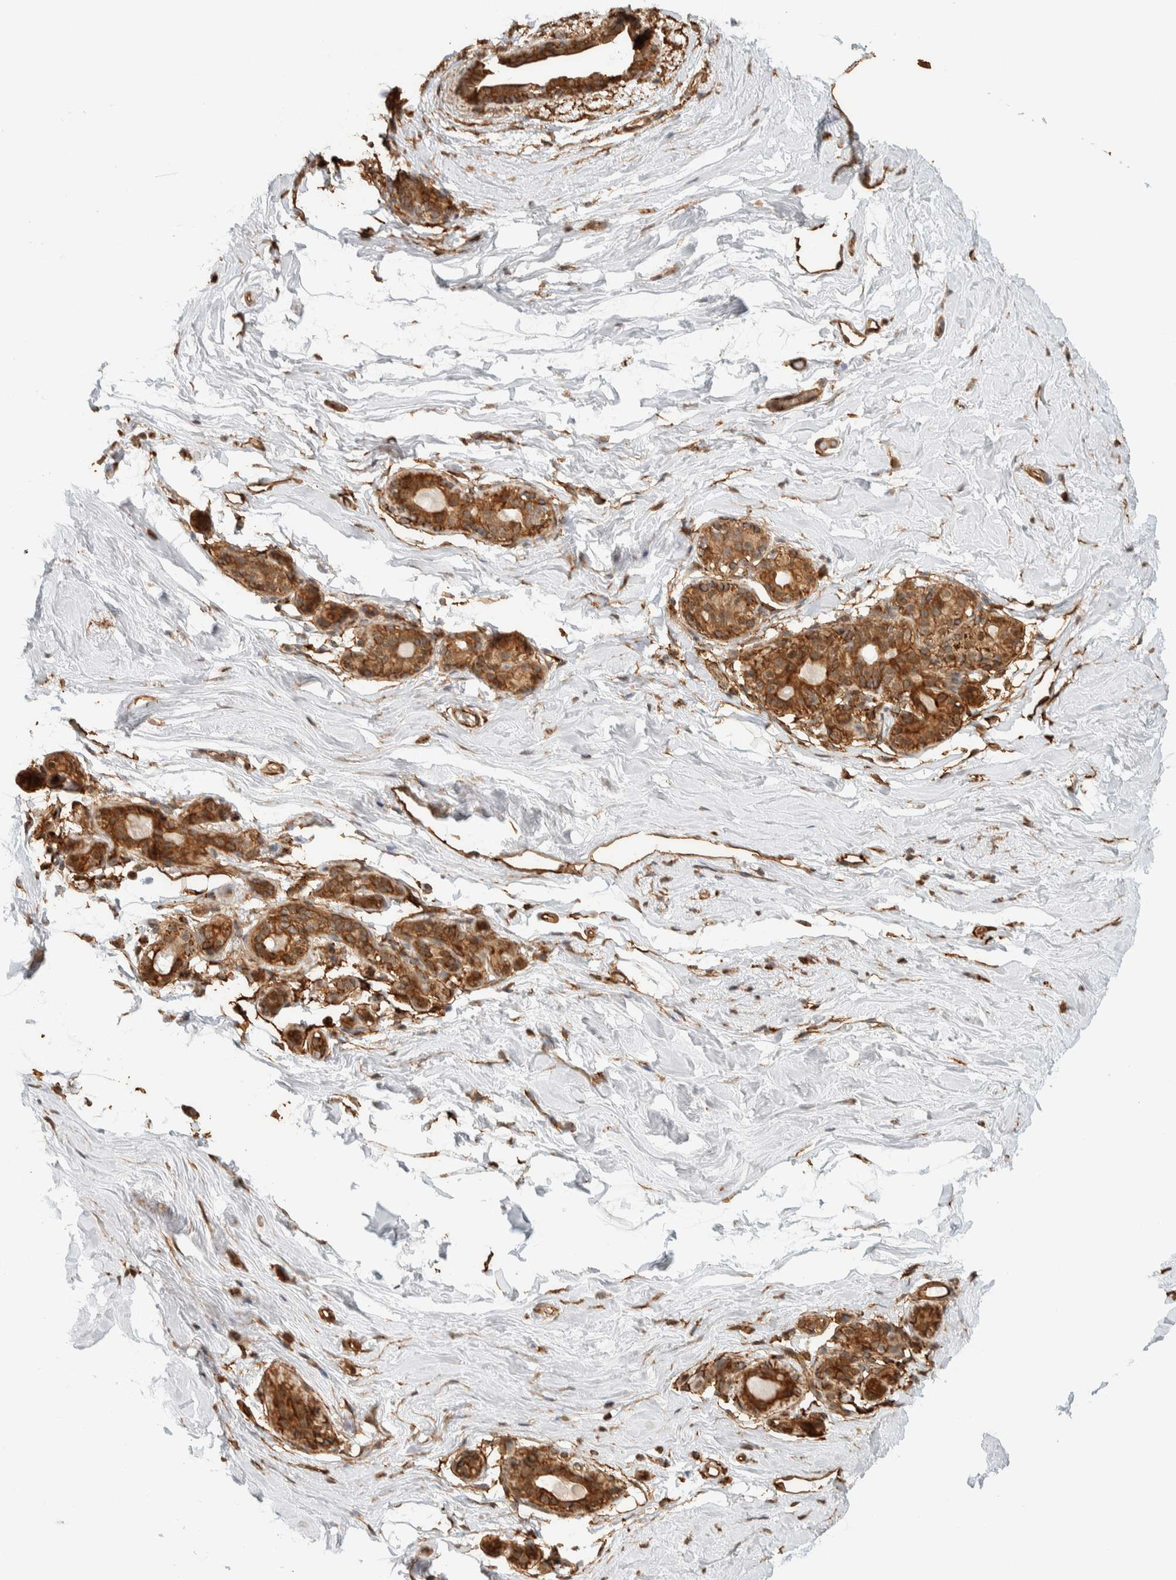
{"staining": {"intensity": "strong", "quantity": "25%-75%", "location": "cytoplasmic/membranous"}, "tissue": "breast", "cell_type": "Glandular cells", "image_type": "normal", "snomed": [{"axis": "morphology", "description": "Normal tissue, NOS"}, {"axis": "topography", "description": "Breast"}], "caption": "Immunohistochemistry image of normal breast: breast stained using immunohistochemistry (IHC) shows high levels of strong protein expression localized specifically in the cytoplasmic/membranous of glandular cells, appearing as a cytoplasmic/membranous brown color.", "gene": "KIF9", "patient": {"sex": "female", "age": 62}}